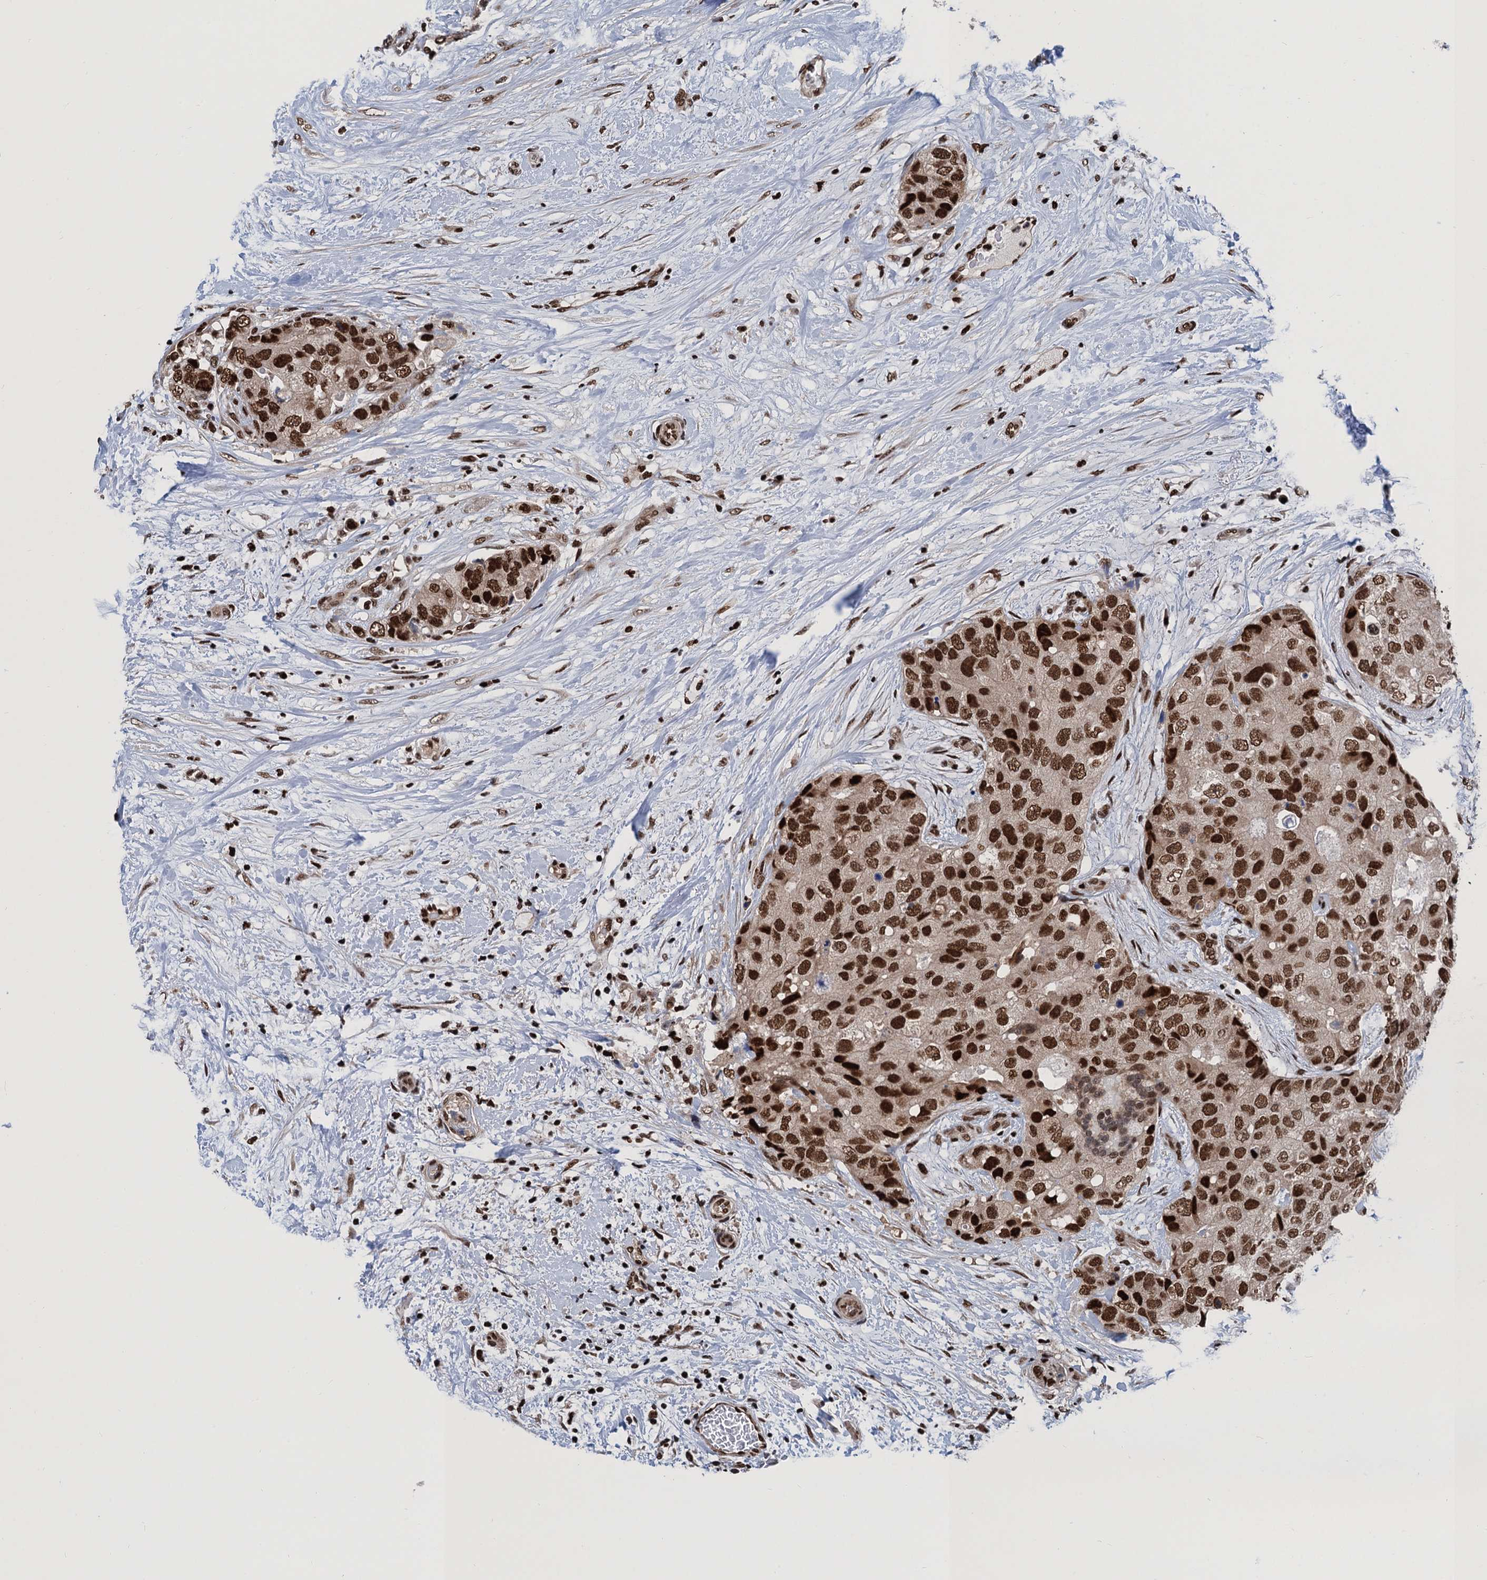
{"staining": {"intensity": "strong", "quantity": ">75%", "location": "nuclear"}, "tissue": "breast cancer", "cell_type": "Tumor cells", "image_type": "cancer", "snomed": [{"axis": "morphology", "description": "Duct carcinoma"}, {"axis": "topography", "description": "Breast"}], "caption": "Immunohistochemical staining of human breast infiltrating ductal carcinoma reveals high levels of strong nuclear protein expression in approximately >75% of tumor cells. (brown staining indicates protein expression, while blue staining denotes nuclei).", "gene": "PPP4R1", "patient": {"sex": "female", "age": 62}}